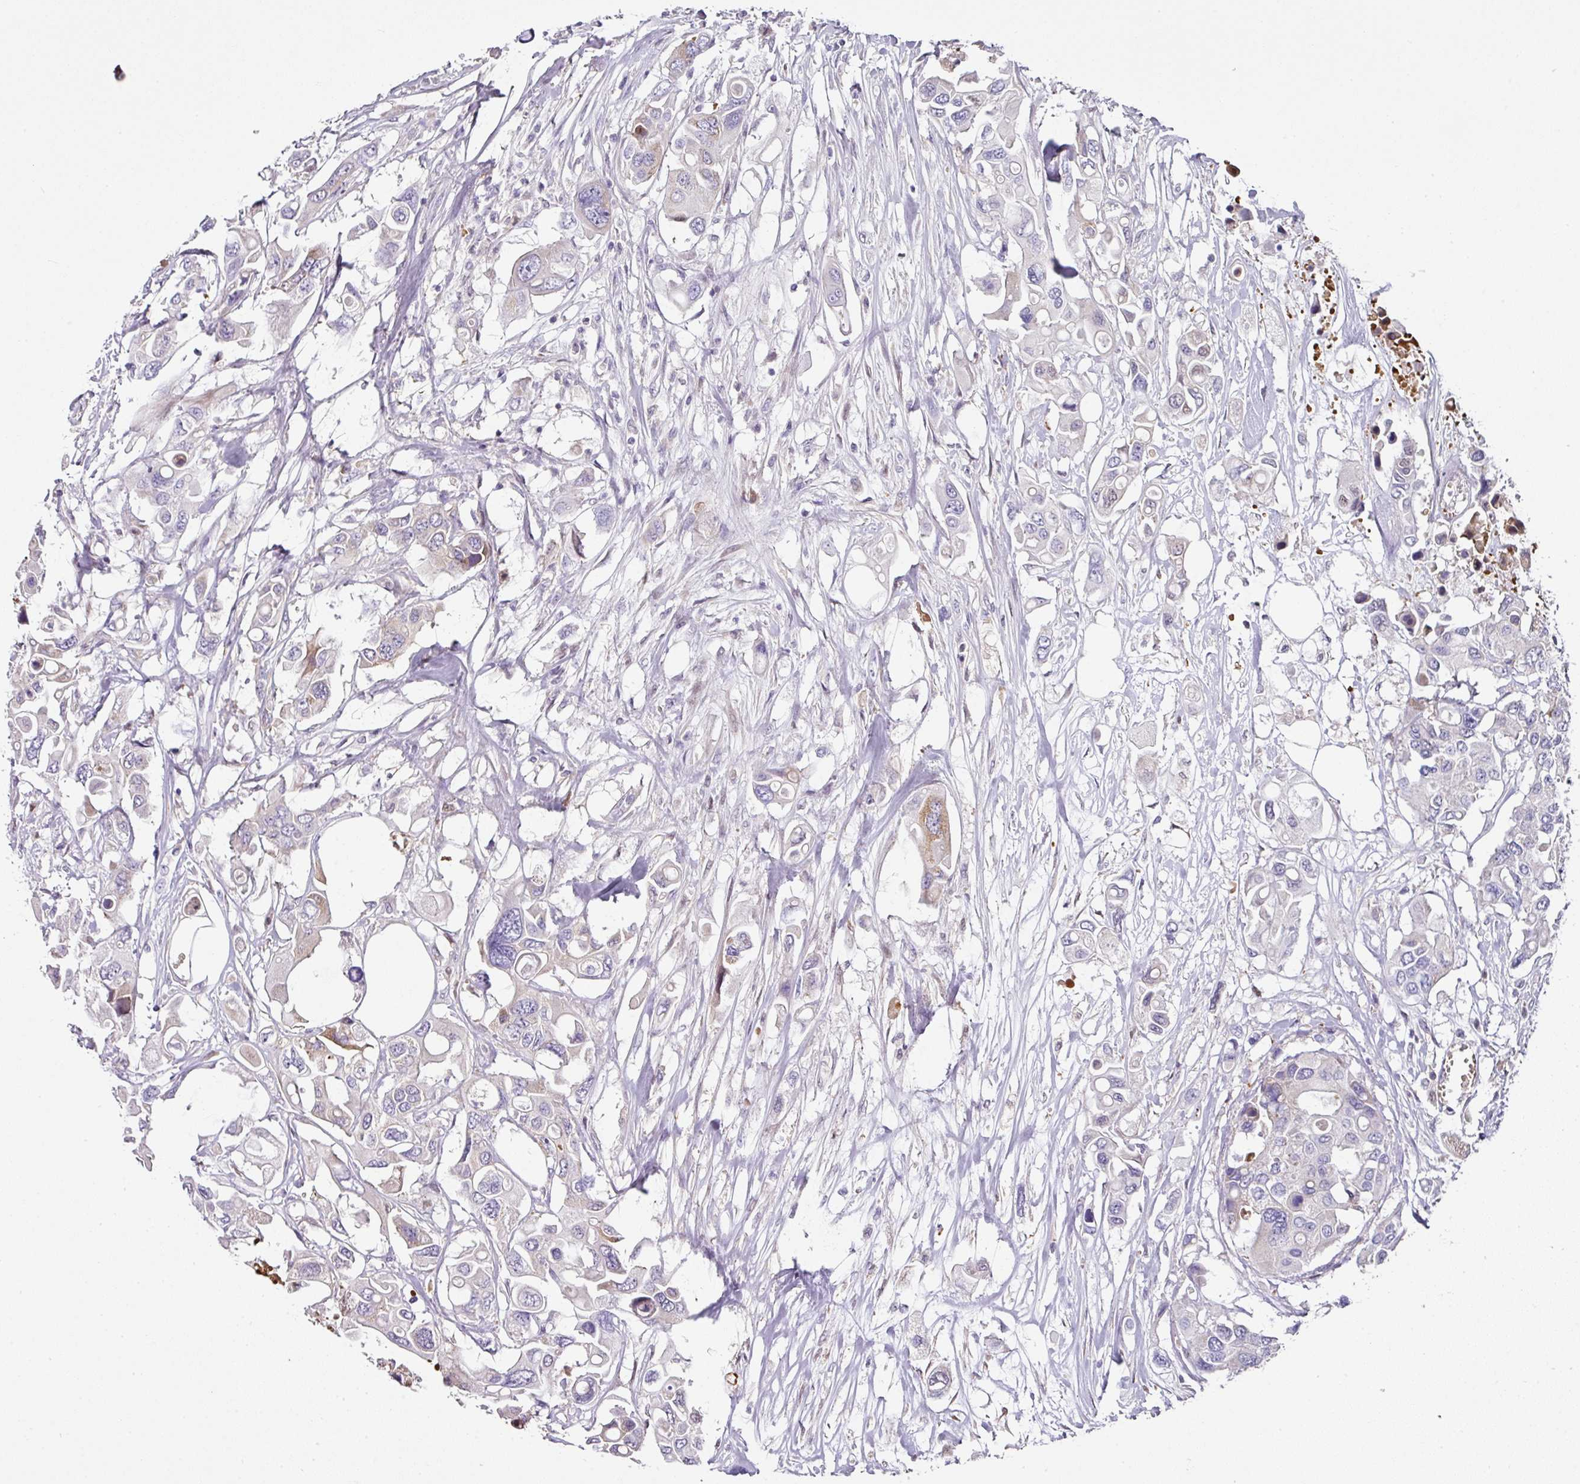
{"staining": {"intensity": "negative", "quantity": "none", "location": "none"}, "tissue": "colorectal cancer", "cell_type": "Tumor cells", "image_type": "cancer", "snomed": [{"axis": "morphology", "description": "Adenocarcinoma, NOS"}, {"axis": "topography", "description": "Colon"}], "caption": "The photomicrograph displays no significant positivity in tumor cells of adenocarcinoma (colorectal). The staining is performed using DAB brown chromogen with nuclei counter-stained in using hematoxylin.", "gene": "ANKRD18A", "patient": {"sex": "male", "age": 77}}